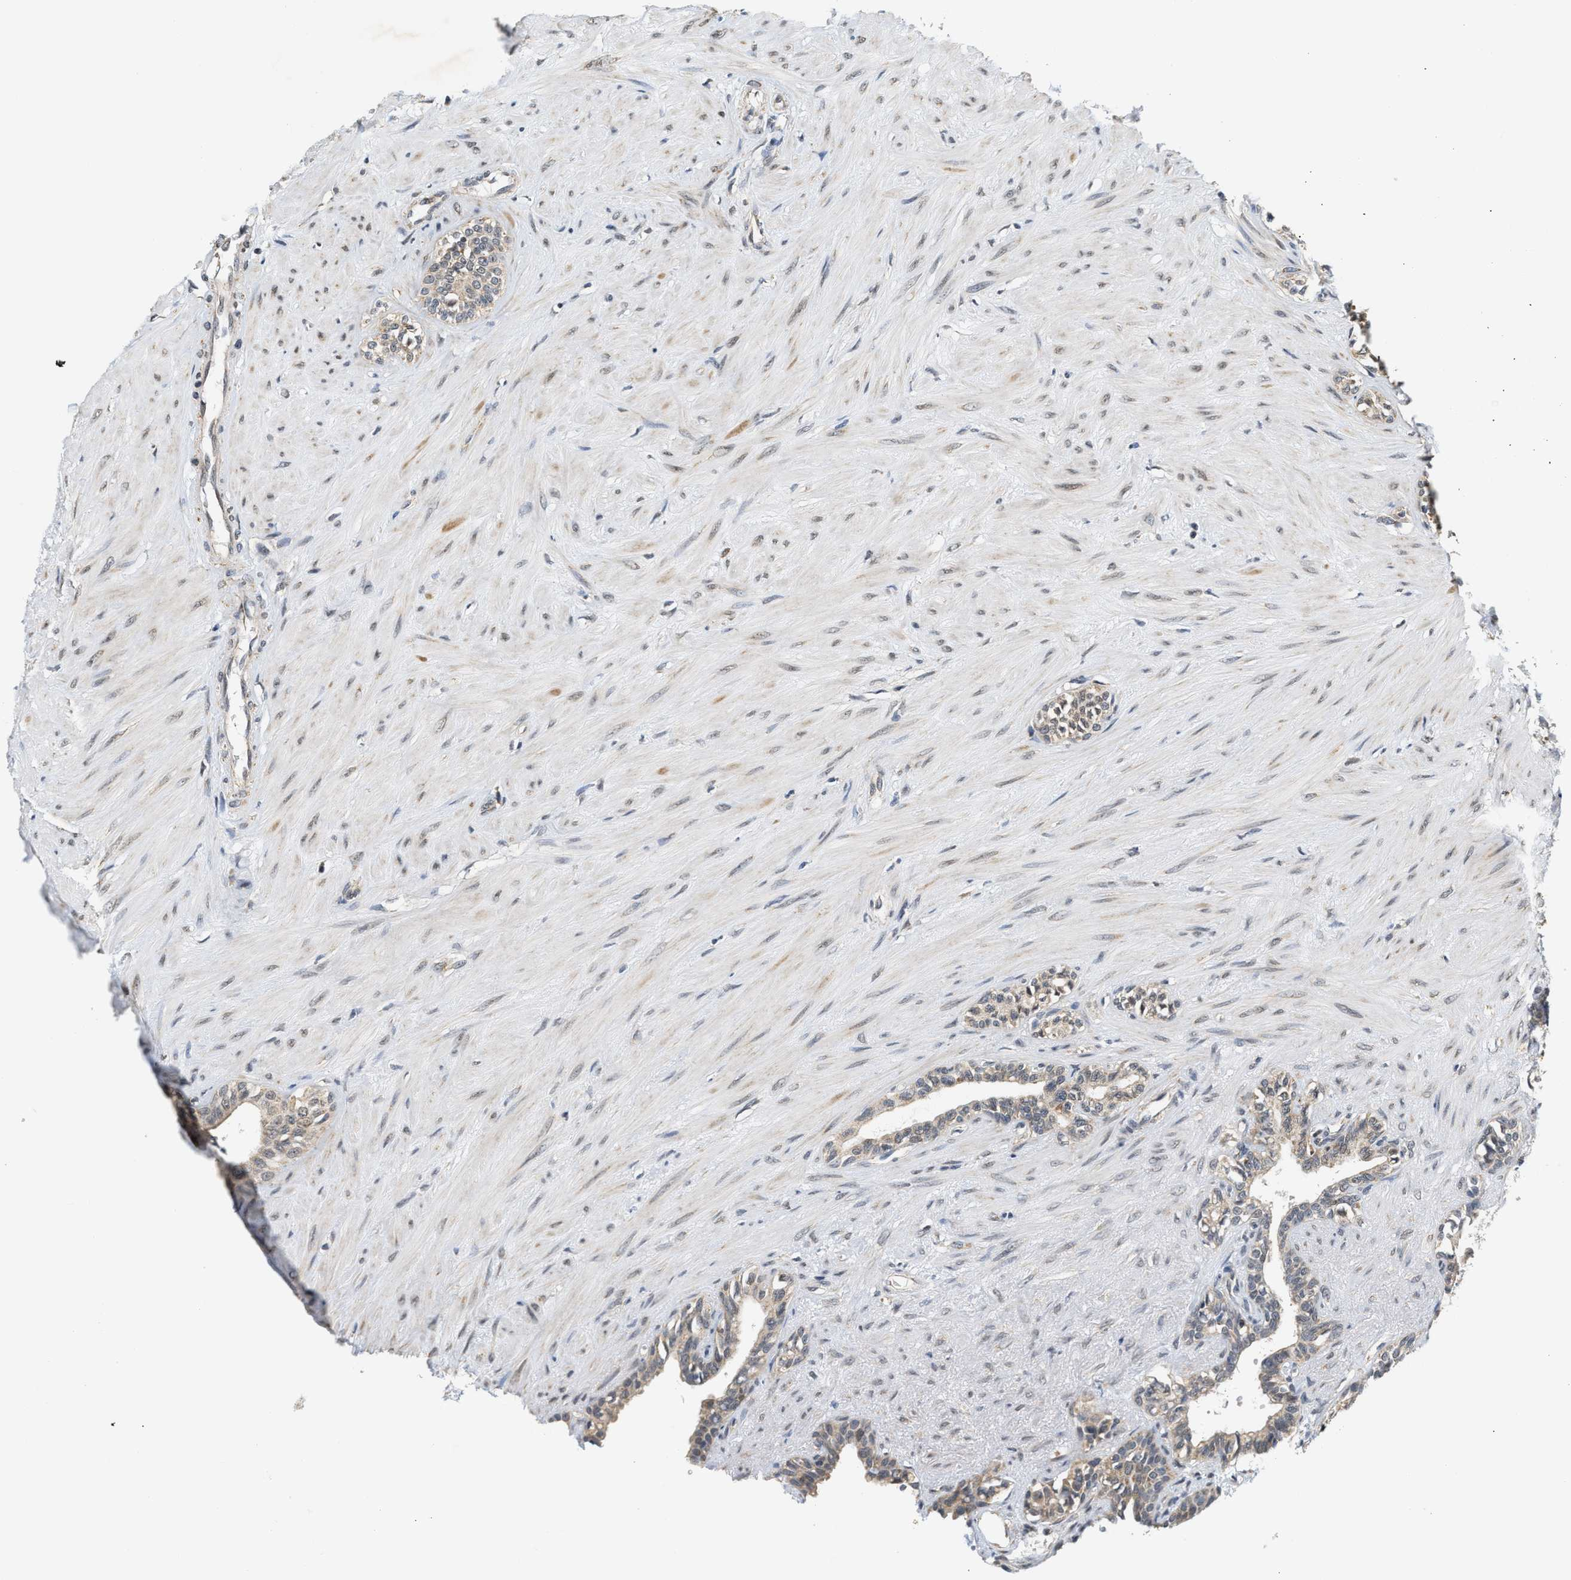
{"staining": {"intensity": "moderate", "quantity": ">75%", "location": "cytoplasmic/membranous"}, "tissue": "seminal vesicle", "cell_type": "Glandular cells", "image_type": "normal", "snomed": [{"axis": "morphology", "description": "Normal tissue, NOS"}, {"axis": "morphology", "description": "Adenocarcinoma, High grade"}, {"axis": "topography", "description": "Prostate"}, {"axis": "topography", "description": "Seminal veicle"}], "caption": "Moderate cytoplasmic/membranous expression for a protein is appreciated in about >75% of glandular cells of unremarkable seminal vesicle using immunohistochemistry.", "gene": "GIGYF1", "patient": {"sex": "male", "age": 55}}